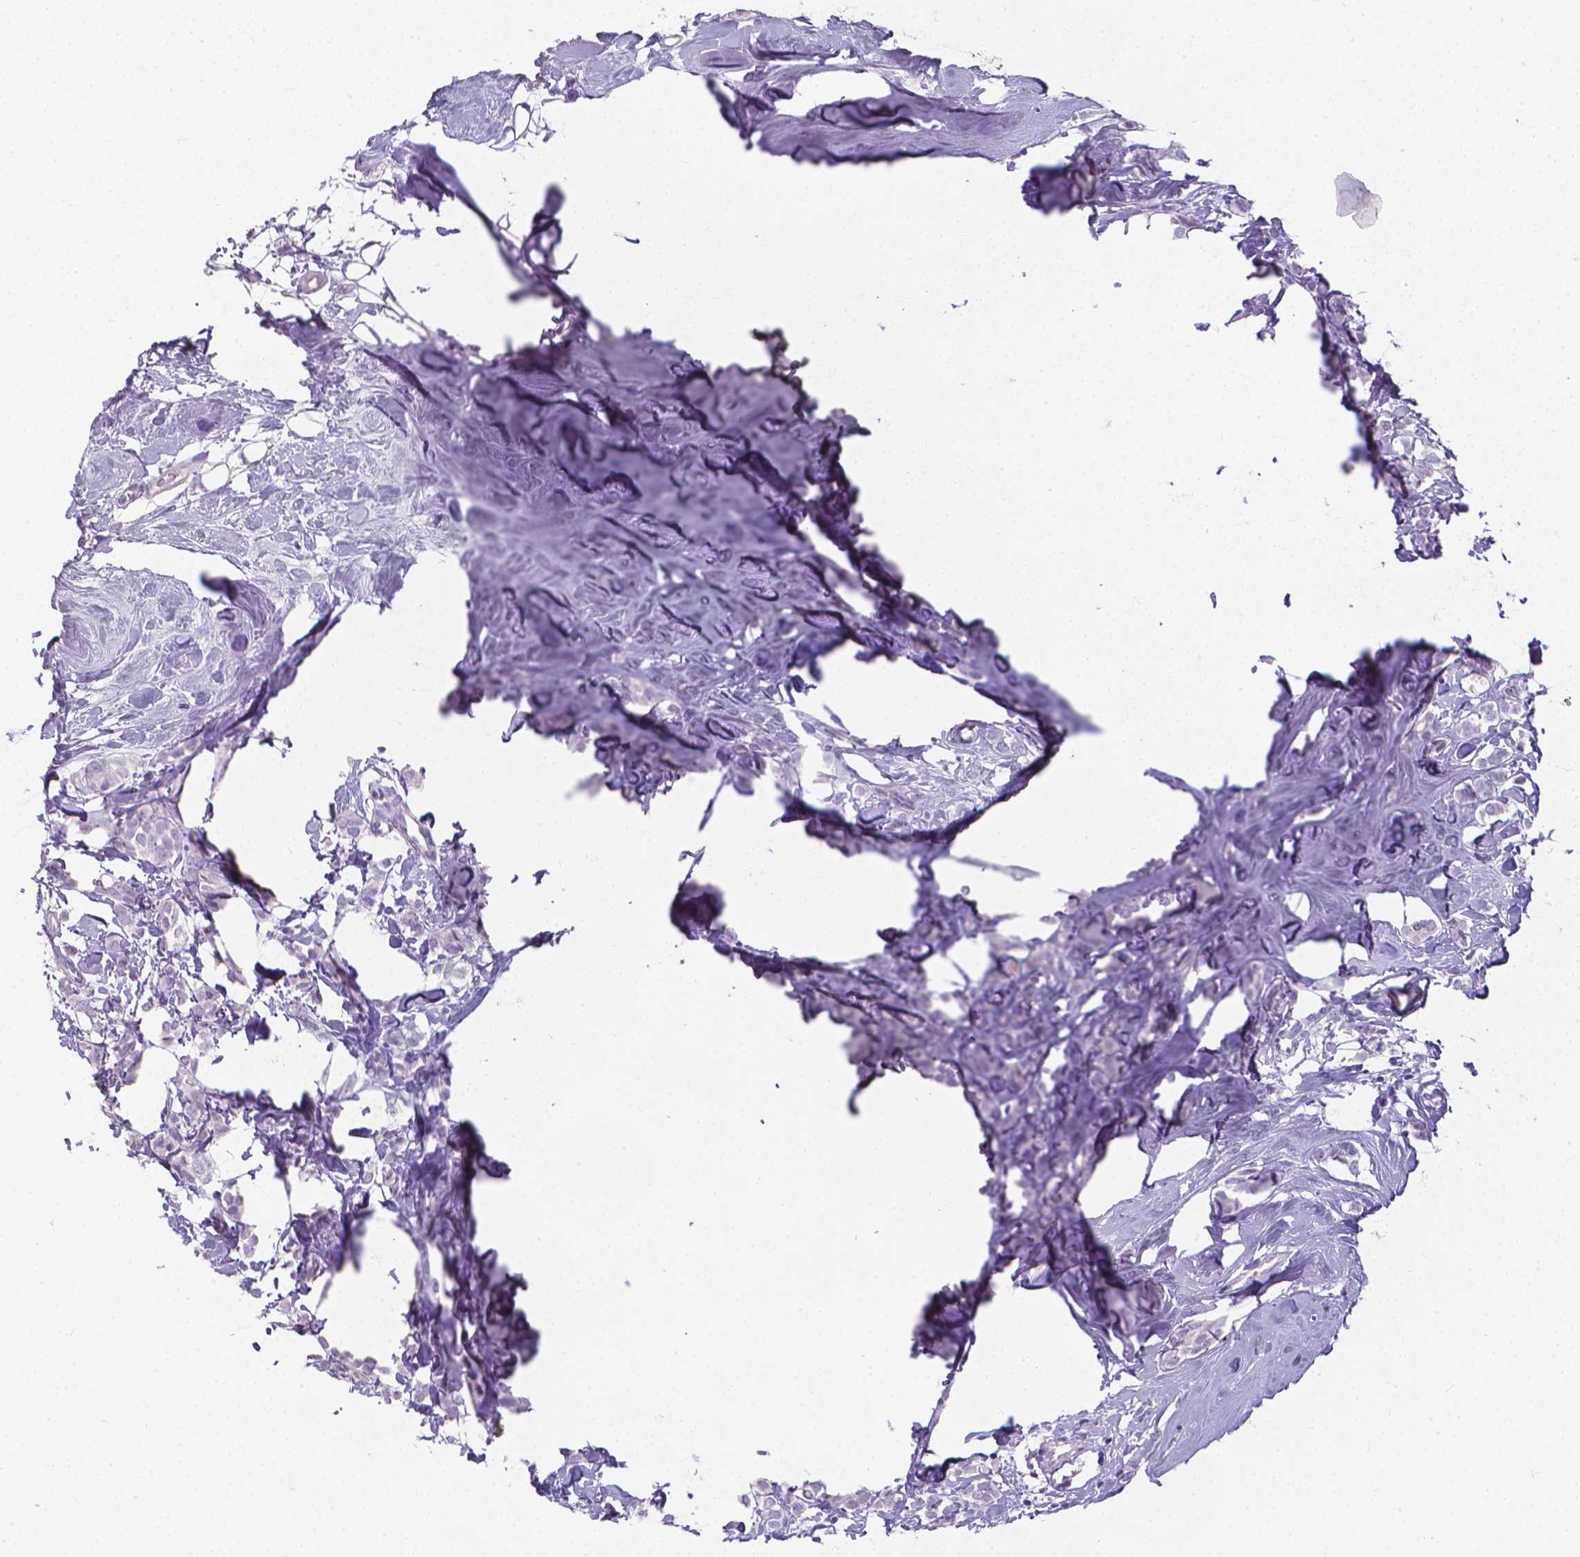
{"staining": {"intensity": "negative", "quantity": "none", "location": "none"}, "tissue": "breast cancer", "cell_type": "Tumor cells", "image_type": "cancer", "snomed": [{"axis": "morphology", "description": "Lobular carcinoma"}, {"axis": "topography", "description": "Breast"}], "caption": "Tumor cells are negative for protein expression in human lobular carcinoma (breast).", "gene": "XPNPEP2", "patient": {"sex": "female", "age": 49}}